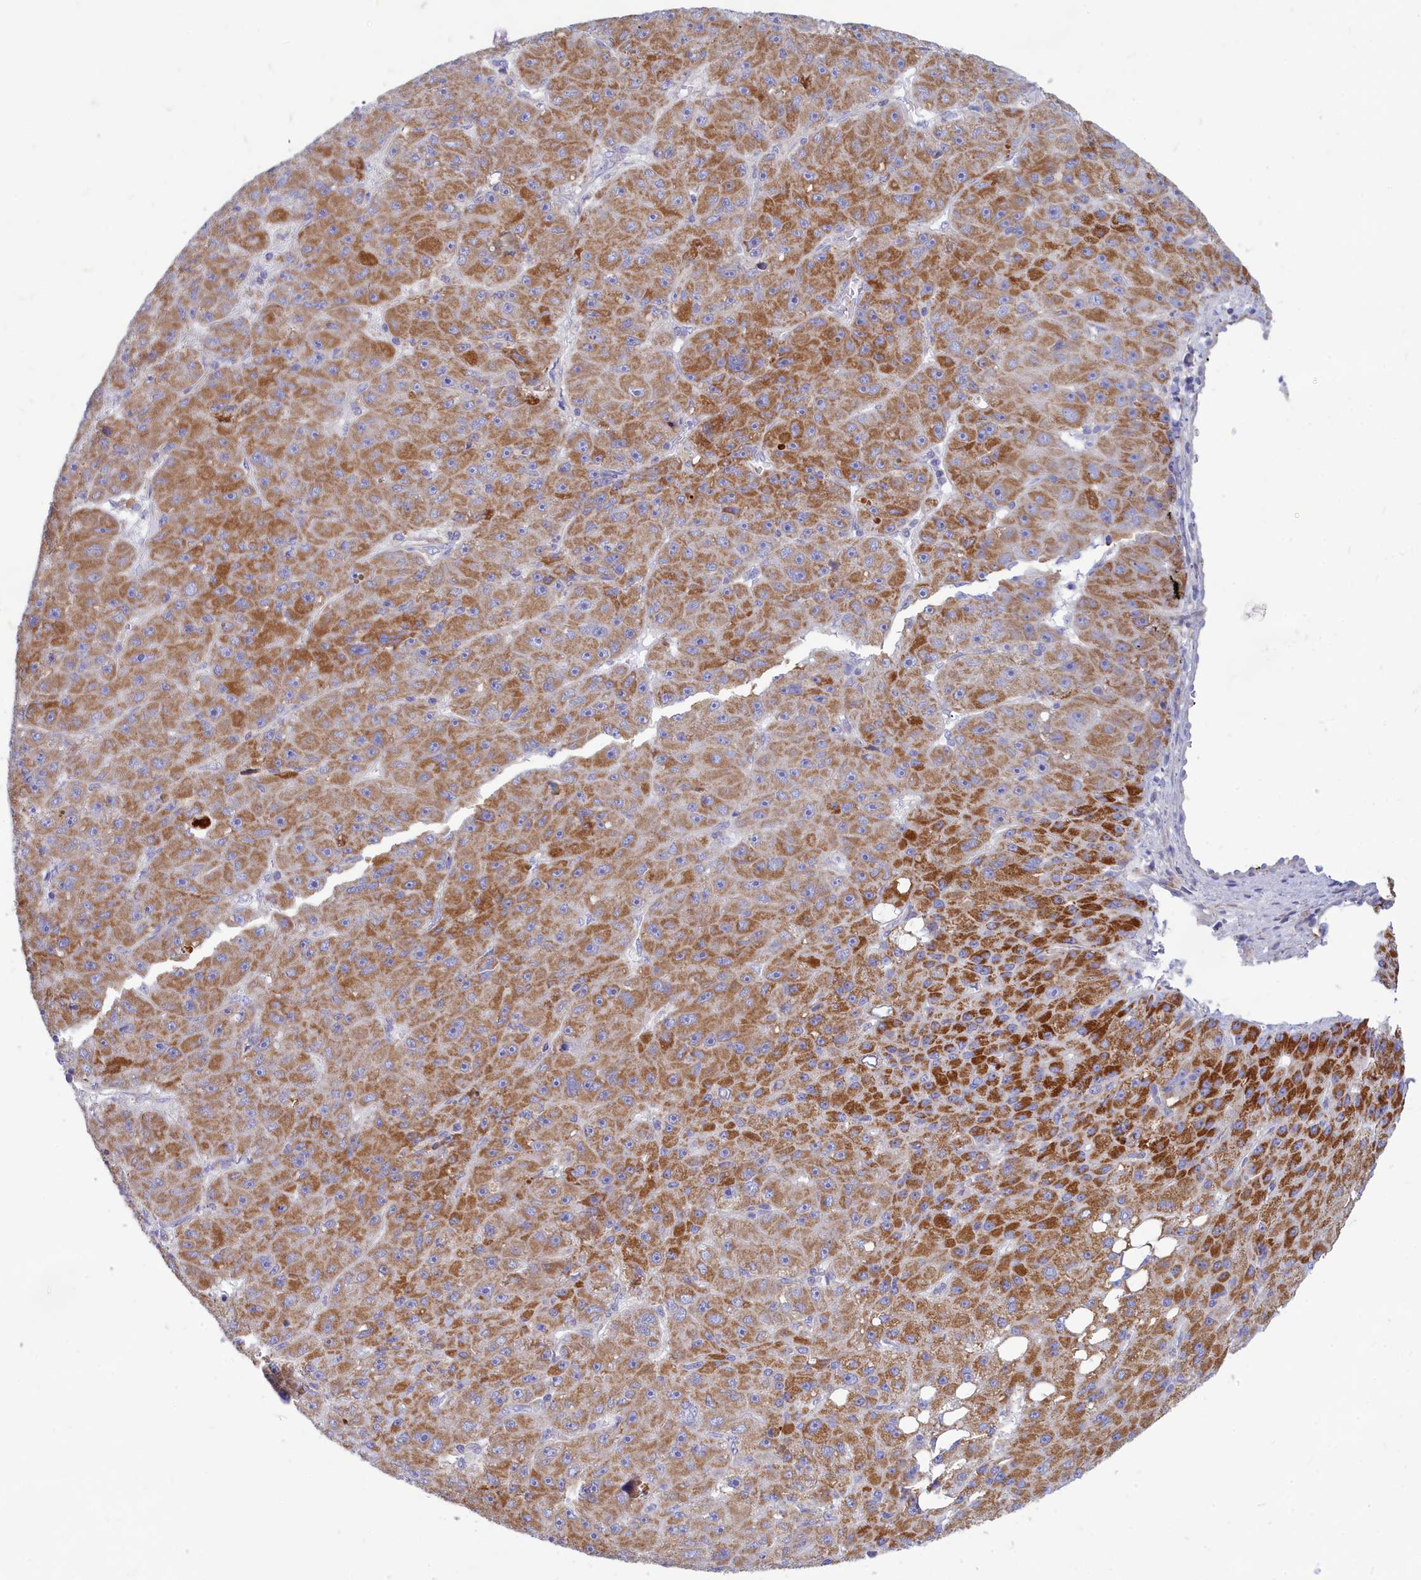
{"staining": {"intensity": "strong", "quantity": "25%-75%", "location": "cytoplasmic/membranous"}, "tissue": "liver cancer", "cell_type": "Tumor cells", "image_type": "cancer", "snomed": [{"axis": "morphology", "description": "Carcinoma, Hepatocellular, NOS"}, {"axis": "topography", "description": "Liver"}], "caption": "The micrograph displays staining of liver hepatocellular carcinoma, revealing strong cytoplasmic/membranous protein expression (brown color) within tumor cells. The staining is performed using DAB (3,3'-diaminobenzidine) brown chromogen to label protein expression. The nuclei are counter-stained blue using hematoxylin.", "gene": "TMEM30B", "patient": {"sex": "male", "age": 67}}